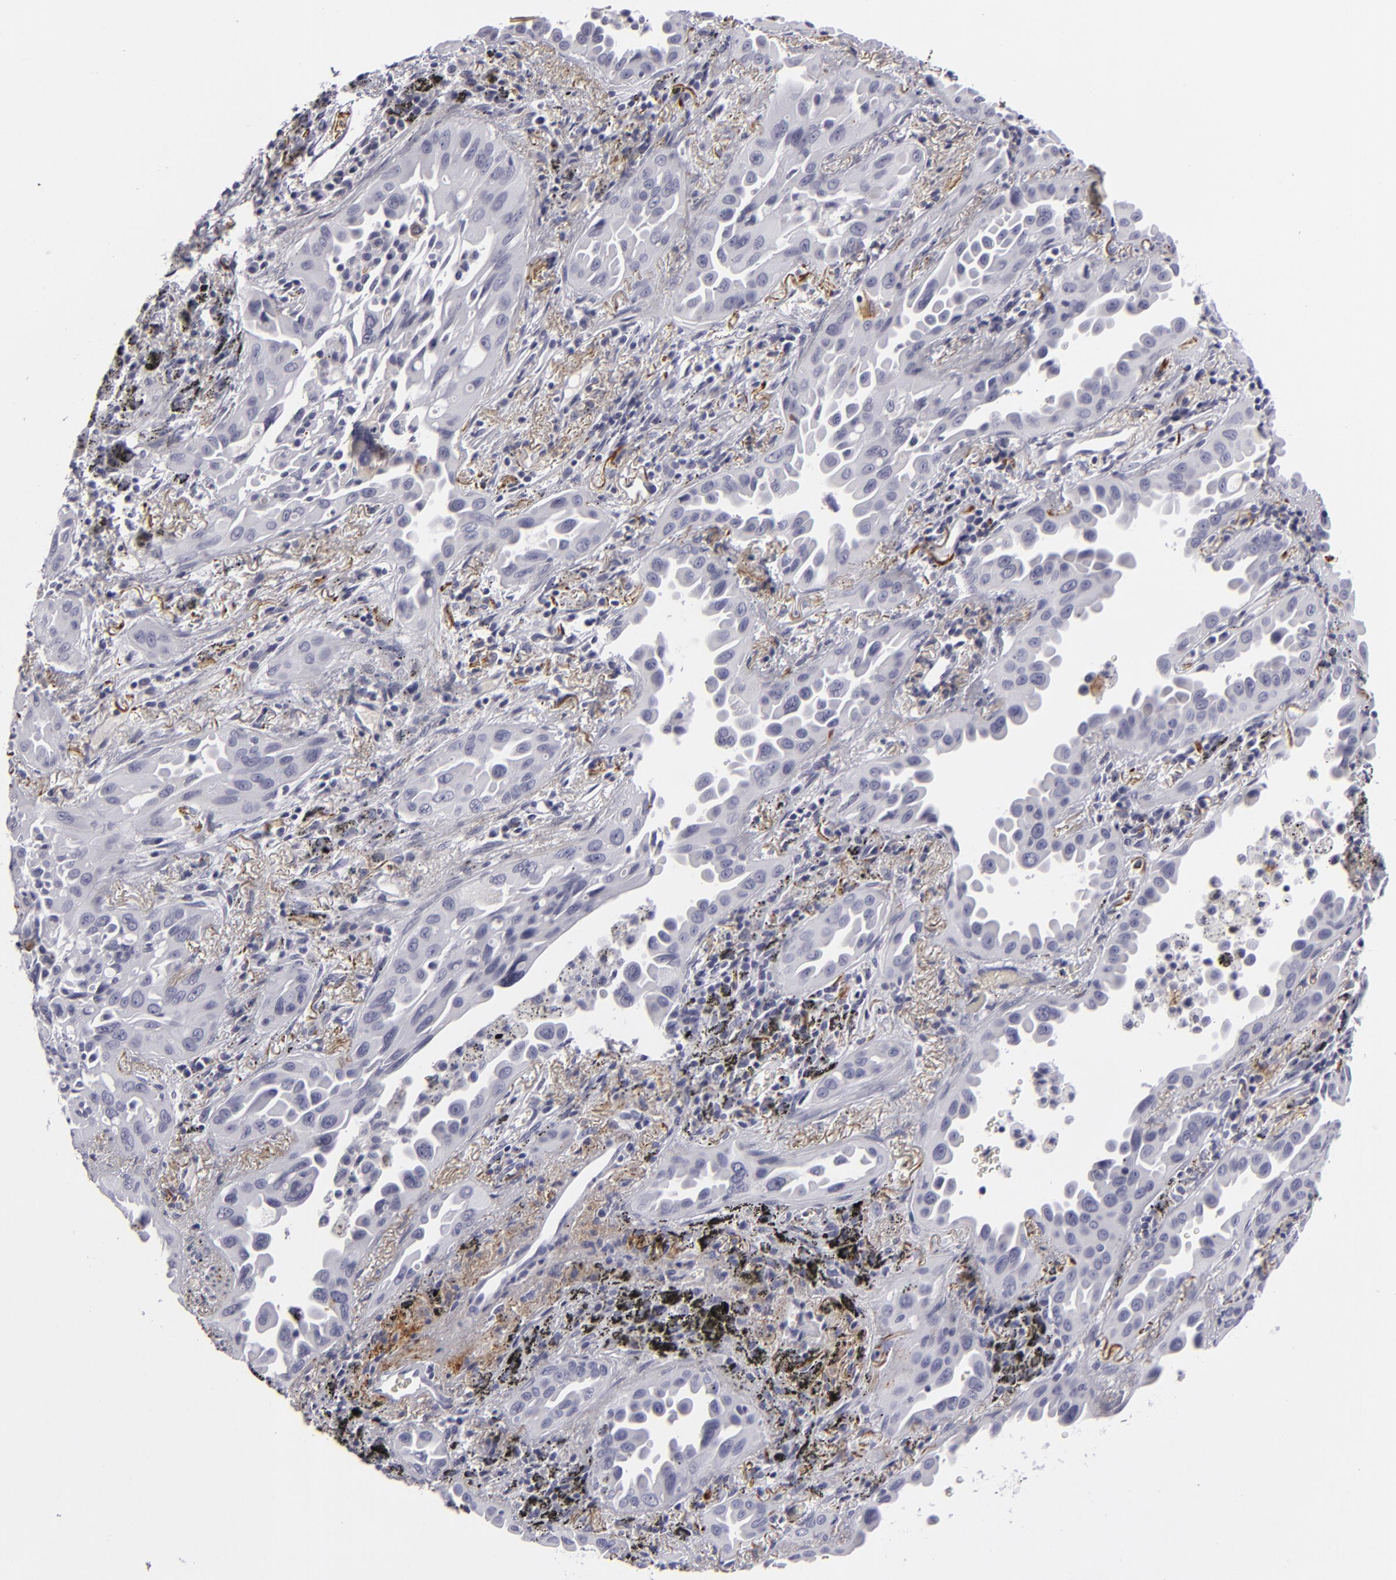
{"staining": {"intensity": "negative", "quantity": "none", "location": "none"}, "tissue": "lung cancer", "cell_type": "Tumor cells", "image_type": "cancer", "snomed": [{"axis": "morphology", "description": "Adenocarcinoma, NOS"}, {"axis": "topography", "description": "Lung"}], "caption": "Immunohistochemical staining of human lung adenocarcinoma shows no significant expression in tumor cells. (DAB IHC, high magnification).", "gene": "C9", "patient": {"sex": "male", "age": 68}}